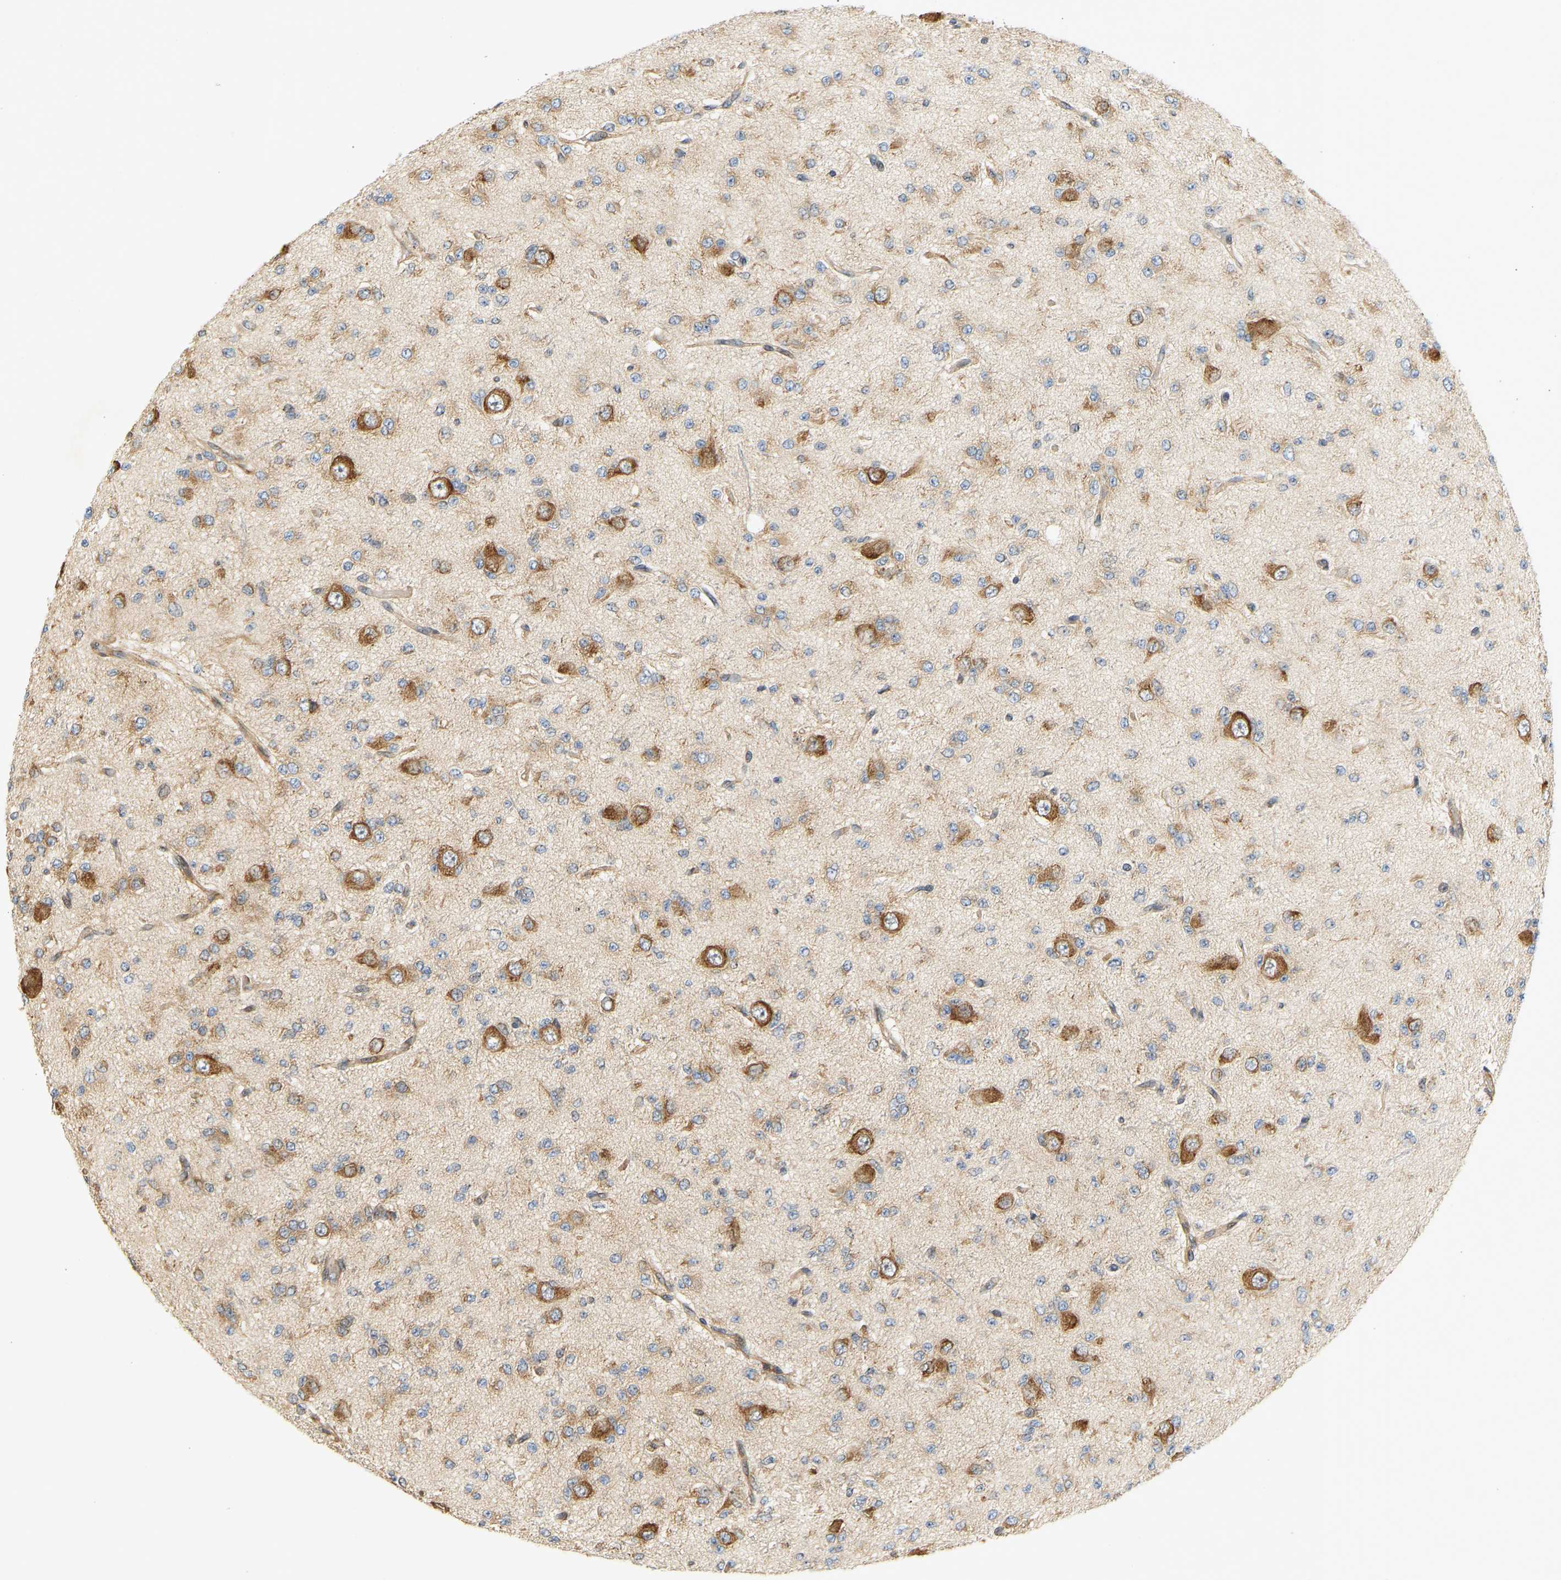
{"staining": {"intensity": "weak", "quantity": "25%-75%", "location": "cytoplasmic/membranous"}, "tissue": "glioma", "cell_type": "Tumor cells", "image_type": "cancer", "snomed": [{"axis": "morphology", "description": "Glioma, malignant, Low grade"}, {"axis": "topography", "description": "Brain"}], "caption": "Low-grade glioma (malignant) stained with a brown dye shows weak cytoplasmic/membranous positive positivity in about 25%-75% of tumor cells.", "gene": "RPS14", "patient": {"sex": "male", "age": 38}}